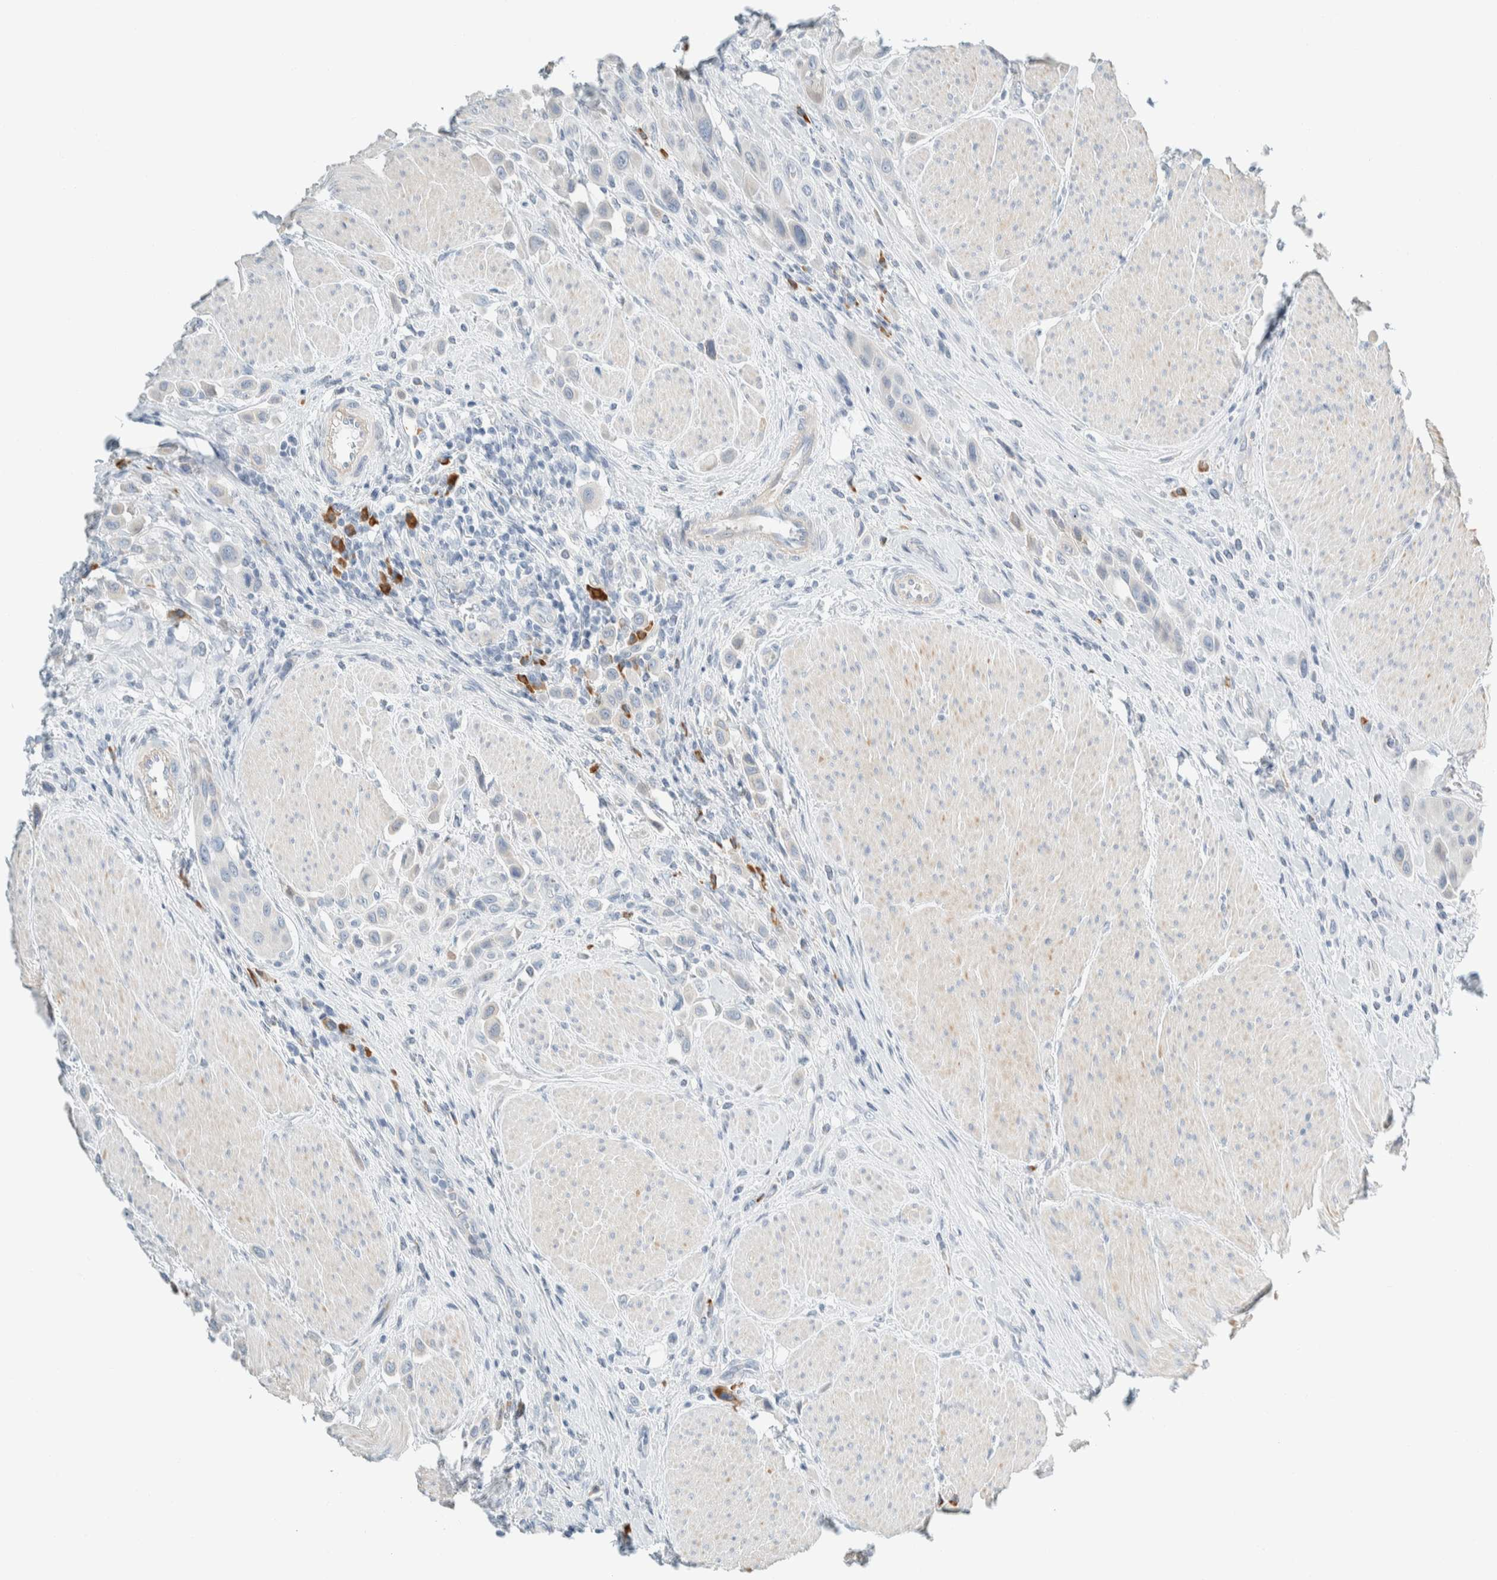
{"staining": {"intensity": "negative", "quantity": "none", "location": "none"}, "tissue": "urothelial cancer", "cell_type": "Tumor cells", "image_type": "cancer", "snomed": [{"axis": "morphology", "description": "Urothelial carcinoma, High grade"}, {"axis": "topography", "description": "Urinary bladder"}], "caption": "Human high-grade urothelial carcinoma stained for a protein using immunohistochemistry shows no expression in tumor cells.", "gene": "ARHGAP27", "patient": {"sex": "male", "age": 50}}